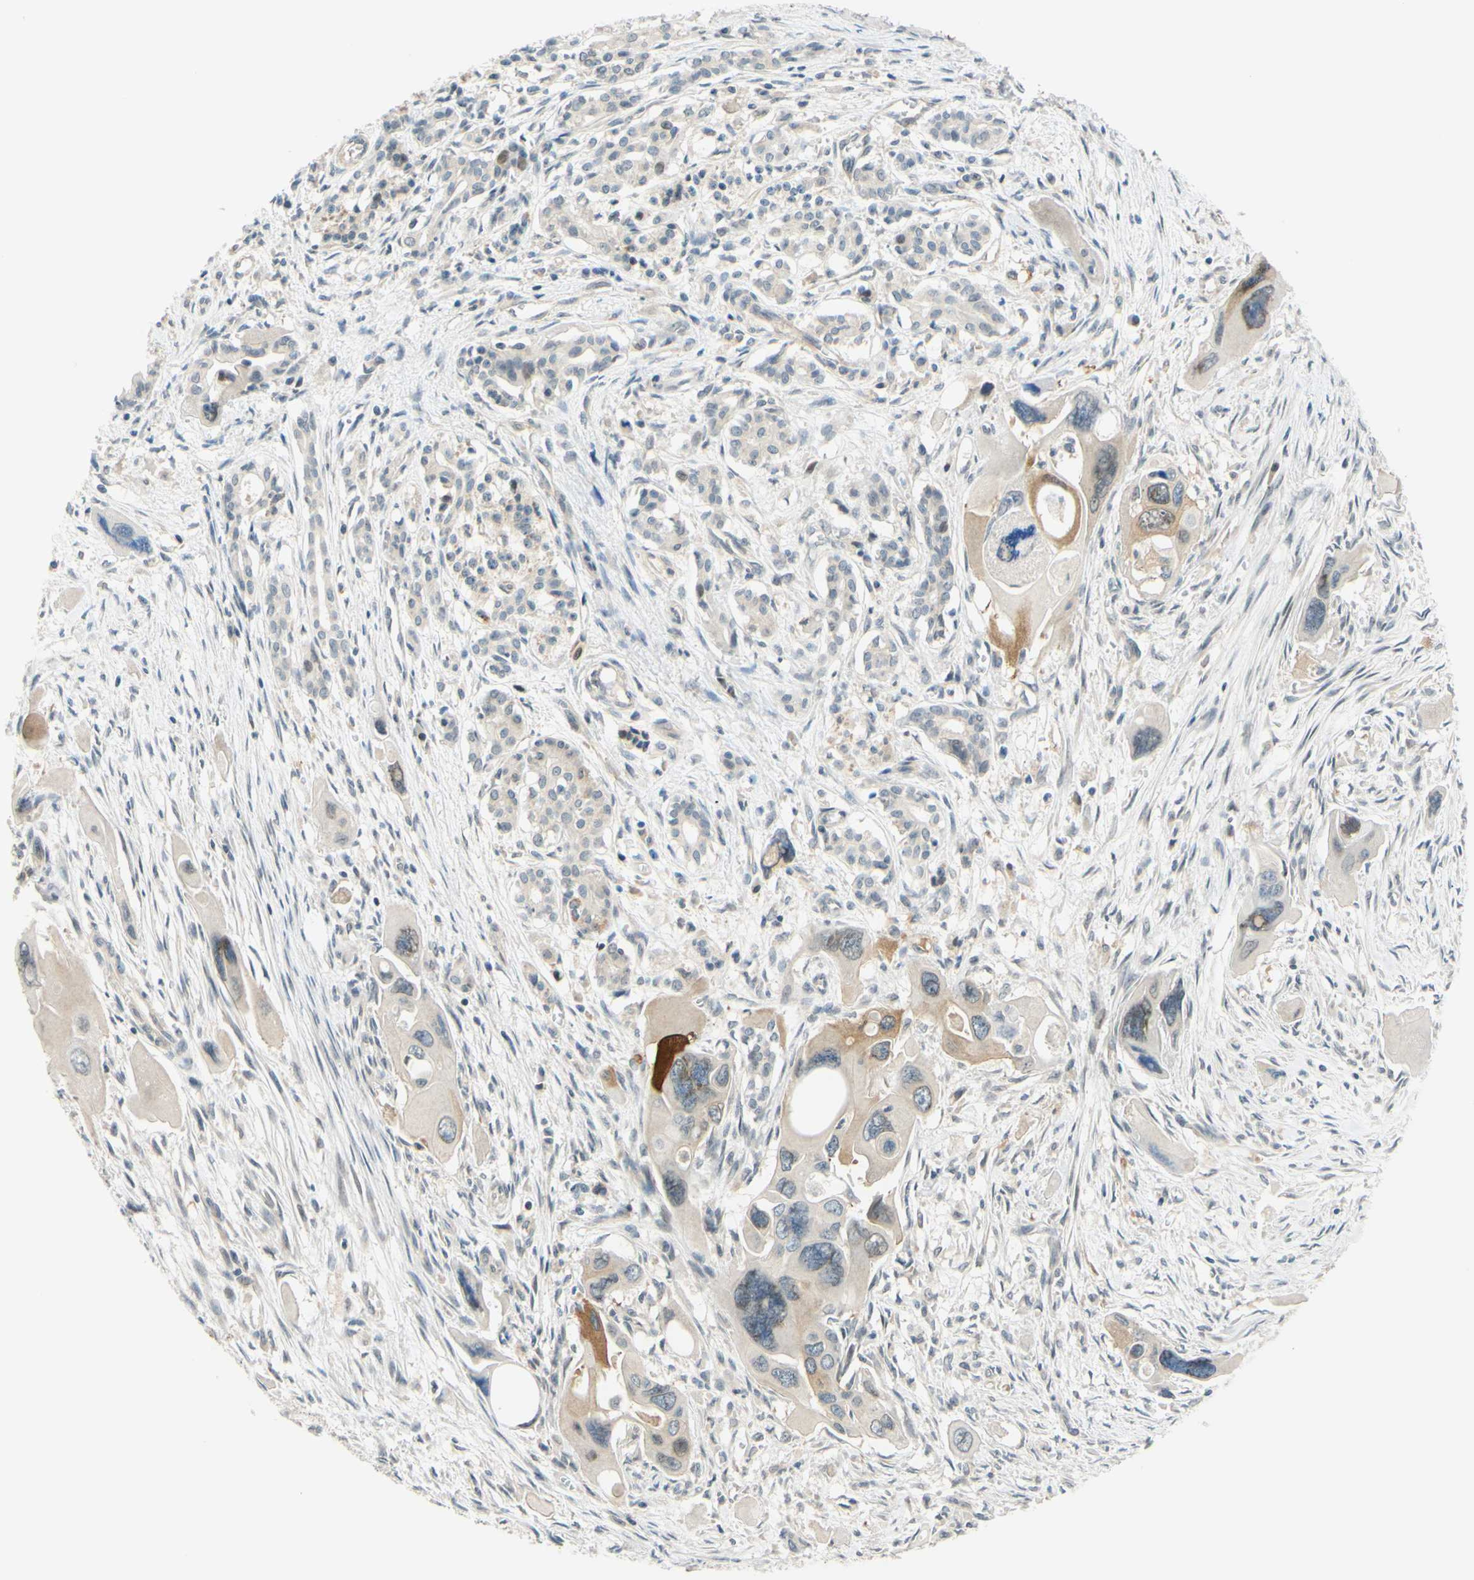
{"staining": {"intensity": "moderate", "quantity": "<25%", "location": "cytoplasmic/membranous"}, "tissue": "pancreatic cancer", "cell_type": "Tumor cells", "image_type": "cancer", "snomed": [{"axis": "morphology", "description": "Adenocarcinoma, NOS"}, {"axis": "topography", "description": "Pancreas"}], "caption": "IHC staining of pancreatic adenocarcinoma, which shows low levels of moderate cytoplasmic/membranous staining in about <25% of tumor cells indicating moderate cytoplasmic/membranous protein positivity. The staining was performed using DAB (brown) for protein detection and nuclei were counterstained in hematoxylin (blue).", "gene": "C2CD2L", "patient": {"sex": "male", "age": 73}}